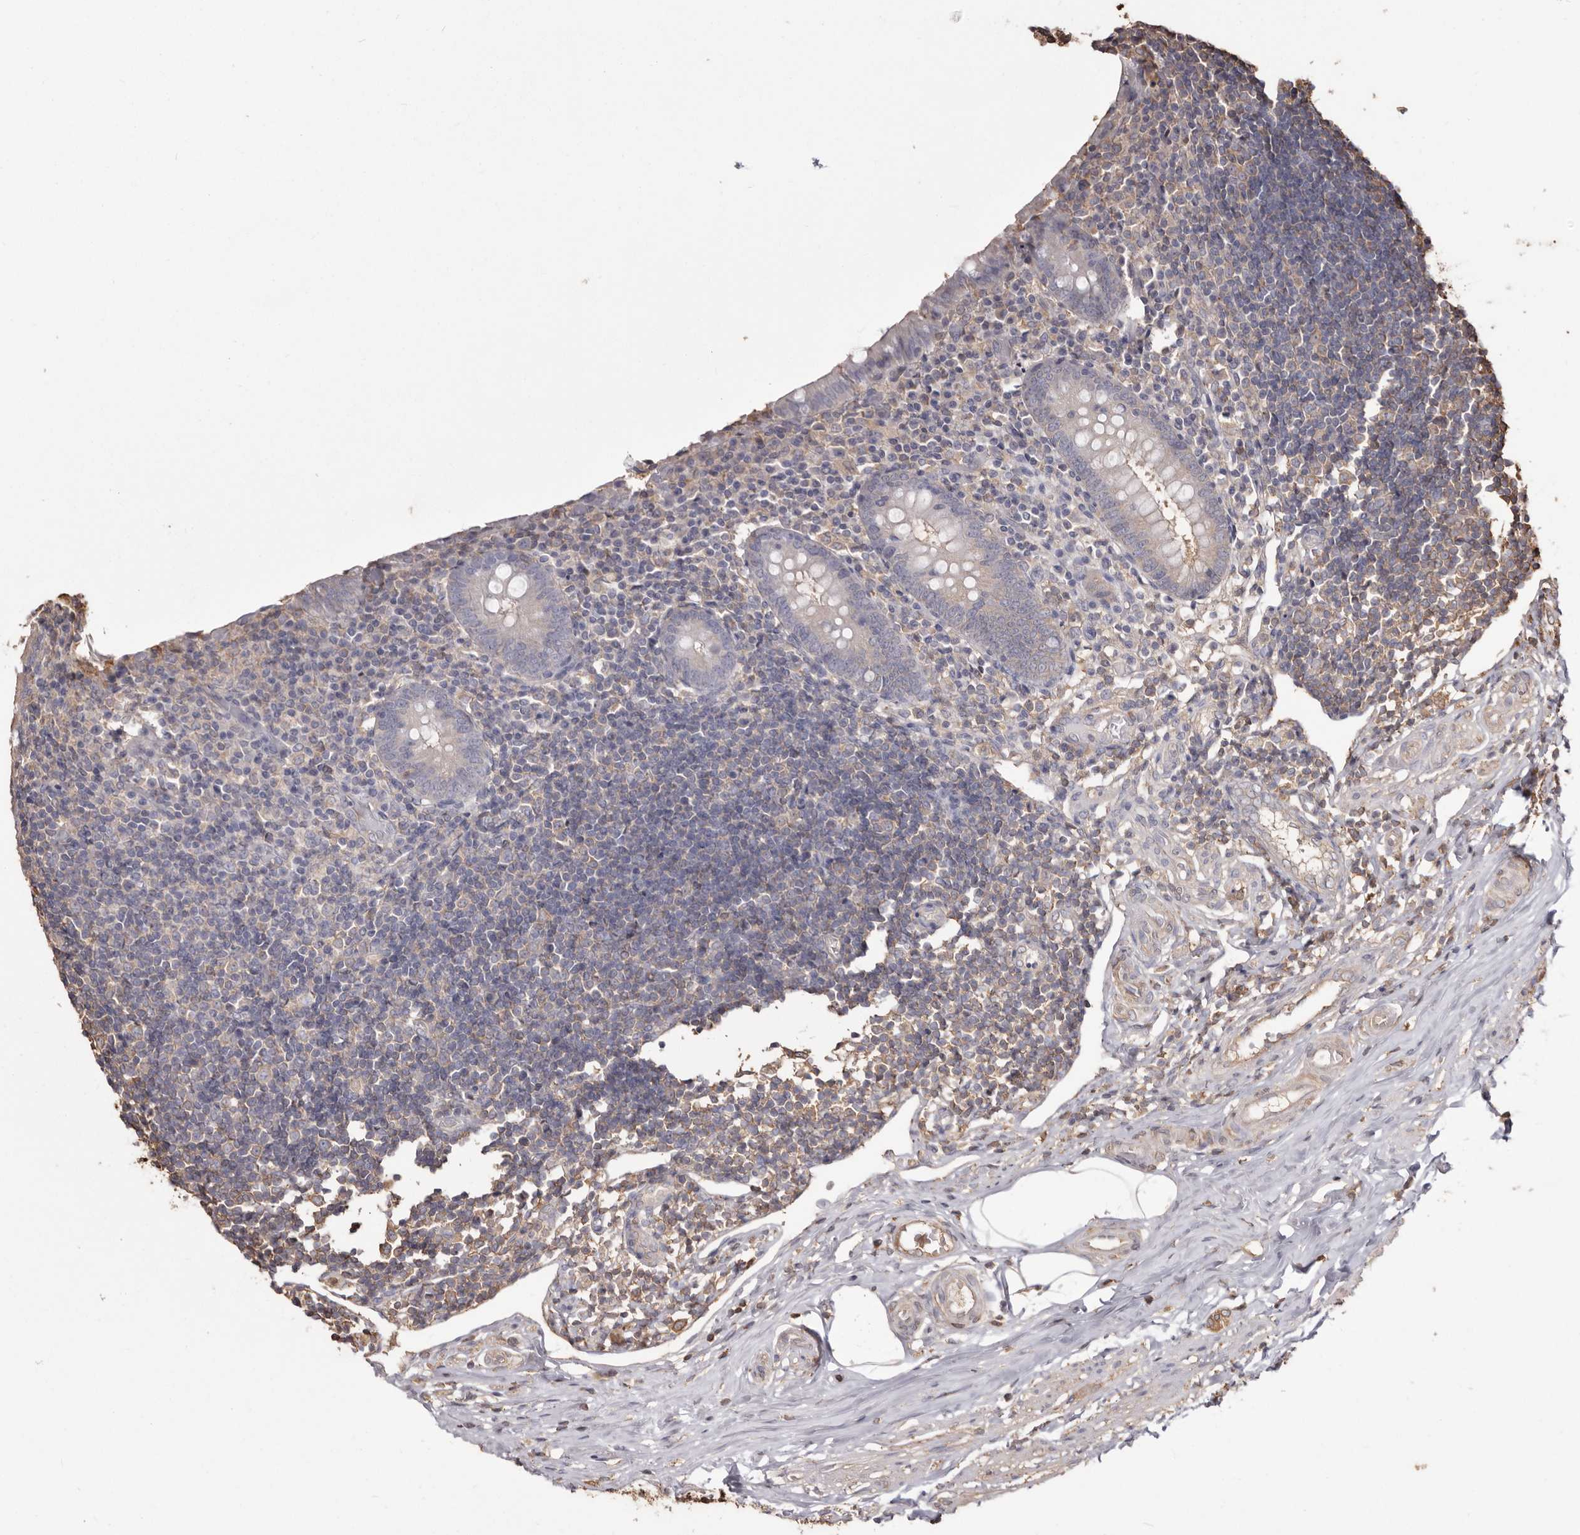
{"staining": {"intensity": "weak", "quantity": "25%-75%", "location": "cytoplasmic/membranous"}, "tissue": "appendix", "cell_type": "Glandular cells", "image_type": "normal", "snomed": [{"axis": "morphology", "description": "Normal tissue, NOS"}, {"axis": "topography", "description": "Appendix"}], "caption": "Immunohistochemistry (IHC) micrograph of normal appendix: appendix stained using immunohistochemistry displays low levels of weak protein expression localized specifically in the cytoplasmic/membranous of glandular cells, appearing as a cytoplasmic/membranous brown color.", "gene": "PKM", "patient": {"sex": "female", "age": 17}}